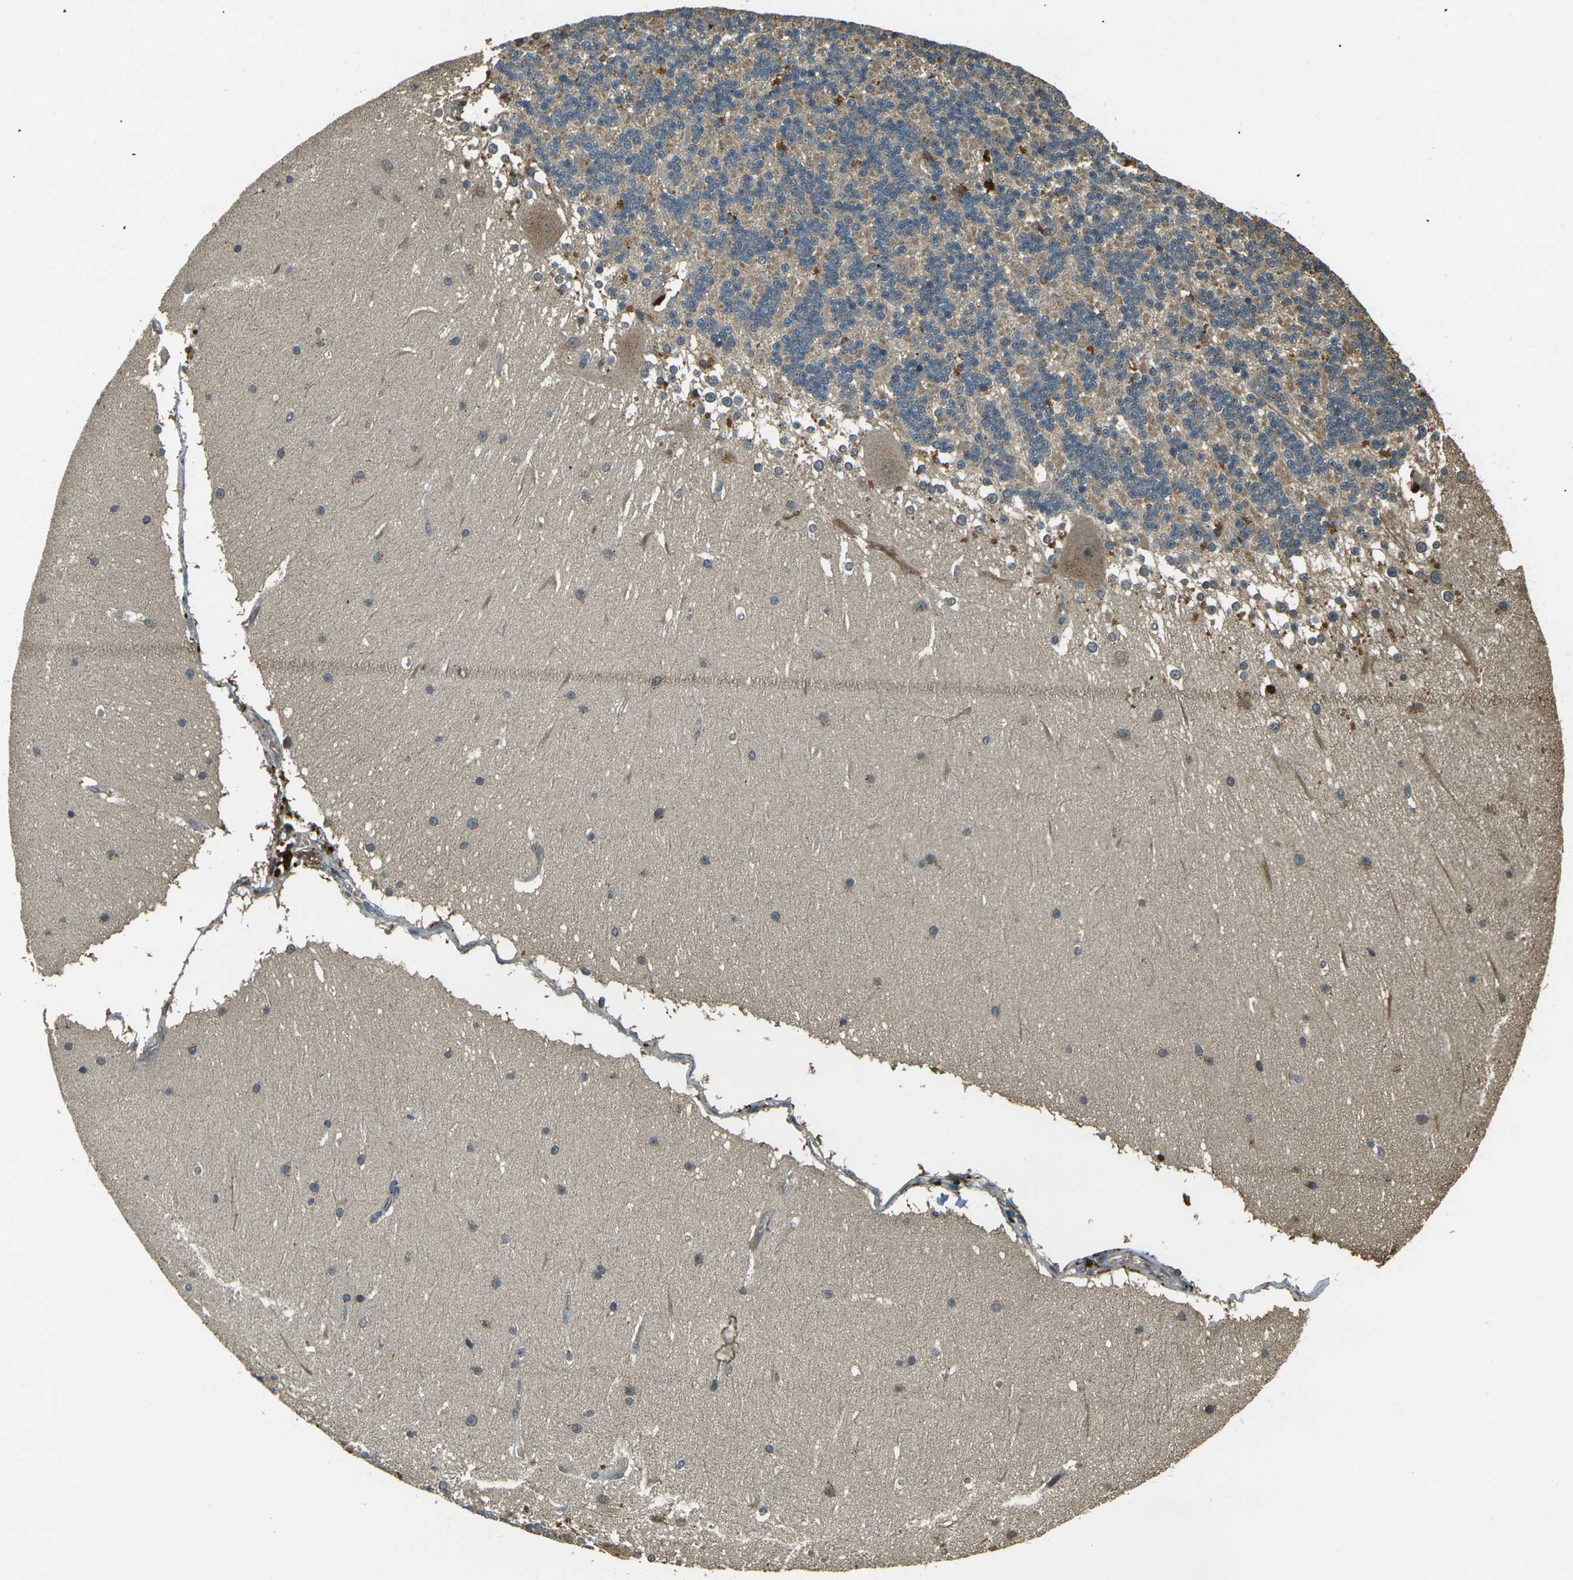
{"staining": {"intensity": "moderate", "quantity": "<25%", "location": "cytoplasmic/membranous"}, "tissue": "cerebellum", "cell_type": "Cells in granular layer", "image_type": "normal", "snomed": [{"axis": "morphology", "description": "Normal tissue, NOS"}, {"axis": "topography", "description": "Cerebellum"}], "caption": "Cerebellum stained with immunohistochemistry exhibits moderate cytoplasmic/membranous staining in approximately <25% of cells in granular layer.", "gene": "TOR1A", "patient": {"sex": "female", "age": 19}}